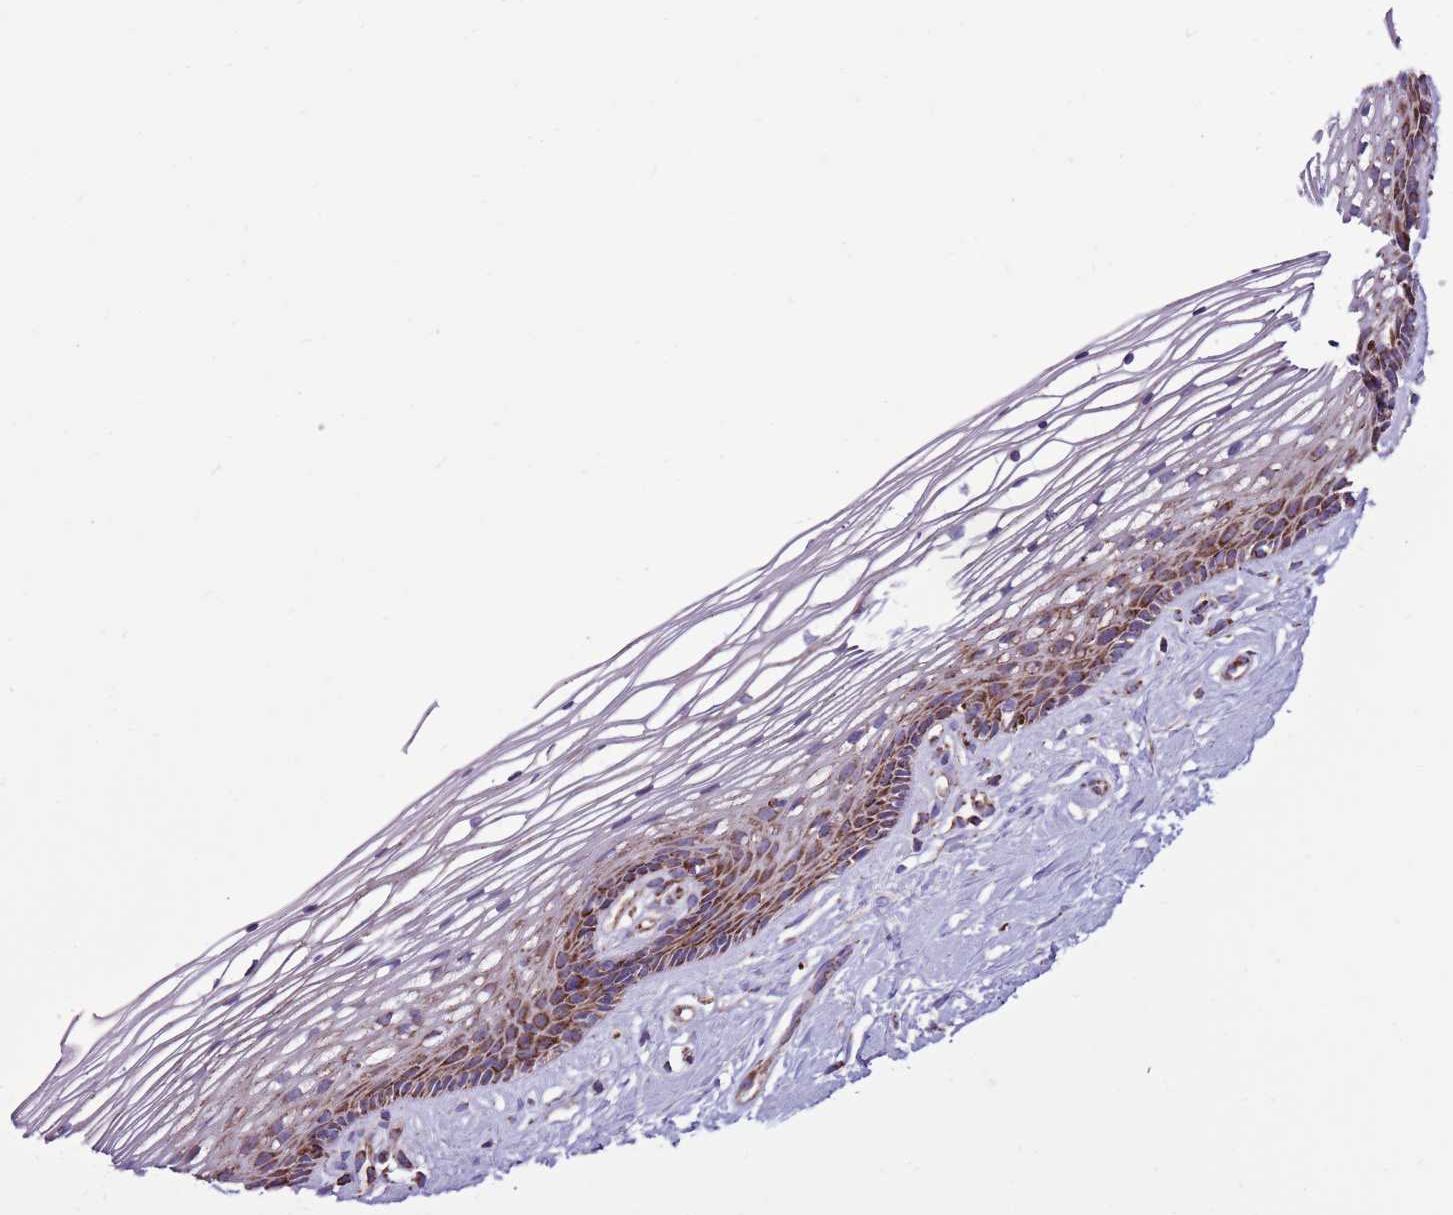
{"staining": {"intensity": "strong", "quantity": "25%-75%", "location": "cytoplasmic/membranous"}, "tissue": "vagina", "cell_type": "Squamous epithelial cells", "image_type": "normal", "snomed": [{"axis": "morphology", "description": "Normal tissue, NOS"}, {"axis": "topography", "description": "Vagina"}], "caption": "The photomicrograph reveals immunohistochemical staining of normal vagina. There is strong cytoplasmic/membranous staining is present in about 25%-75% of squamous epithelial cells. The staining is performed using DAB brown chromogen to label protein expression. The nuclei are counter-stained blue using hematoxylin.", "gene": "HECTD4", "patient": {"sex": "female", "age": 46}}